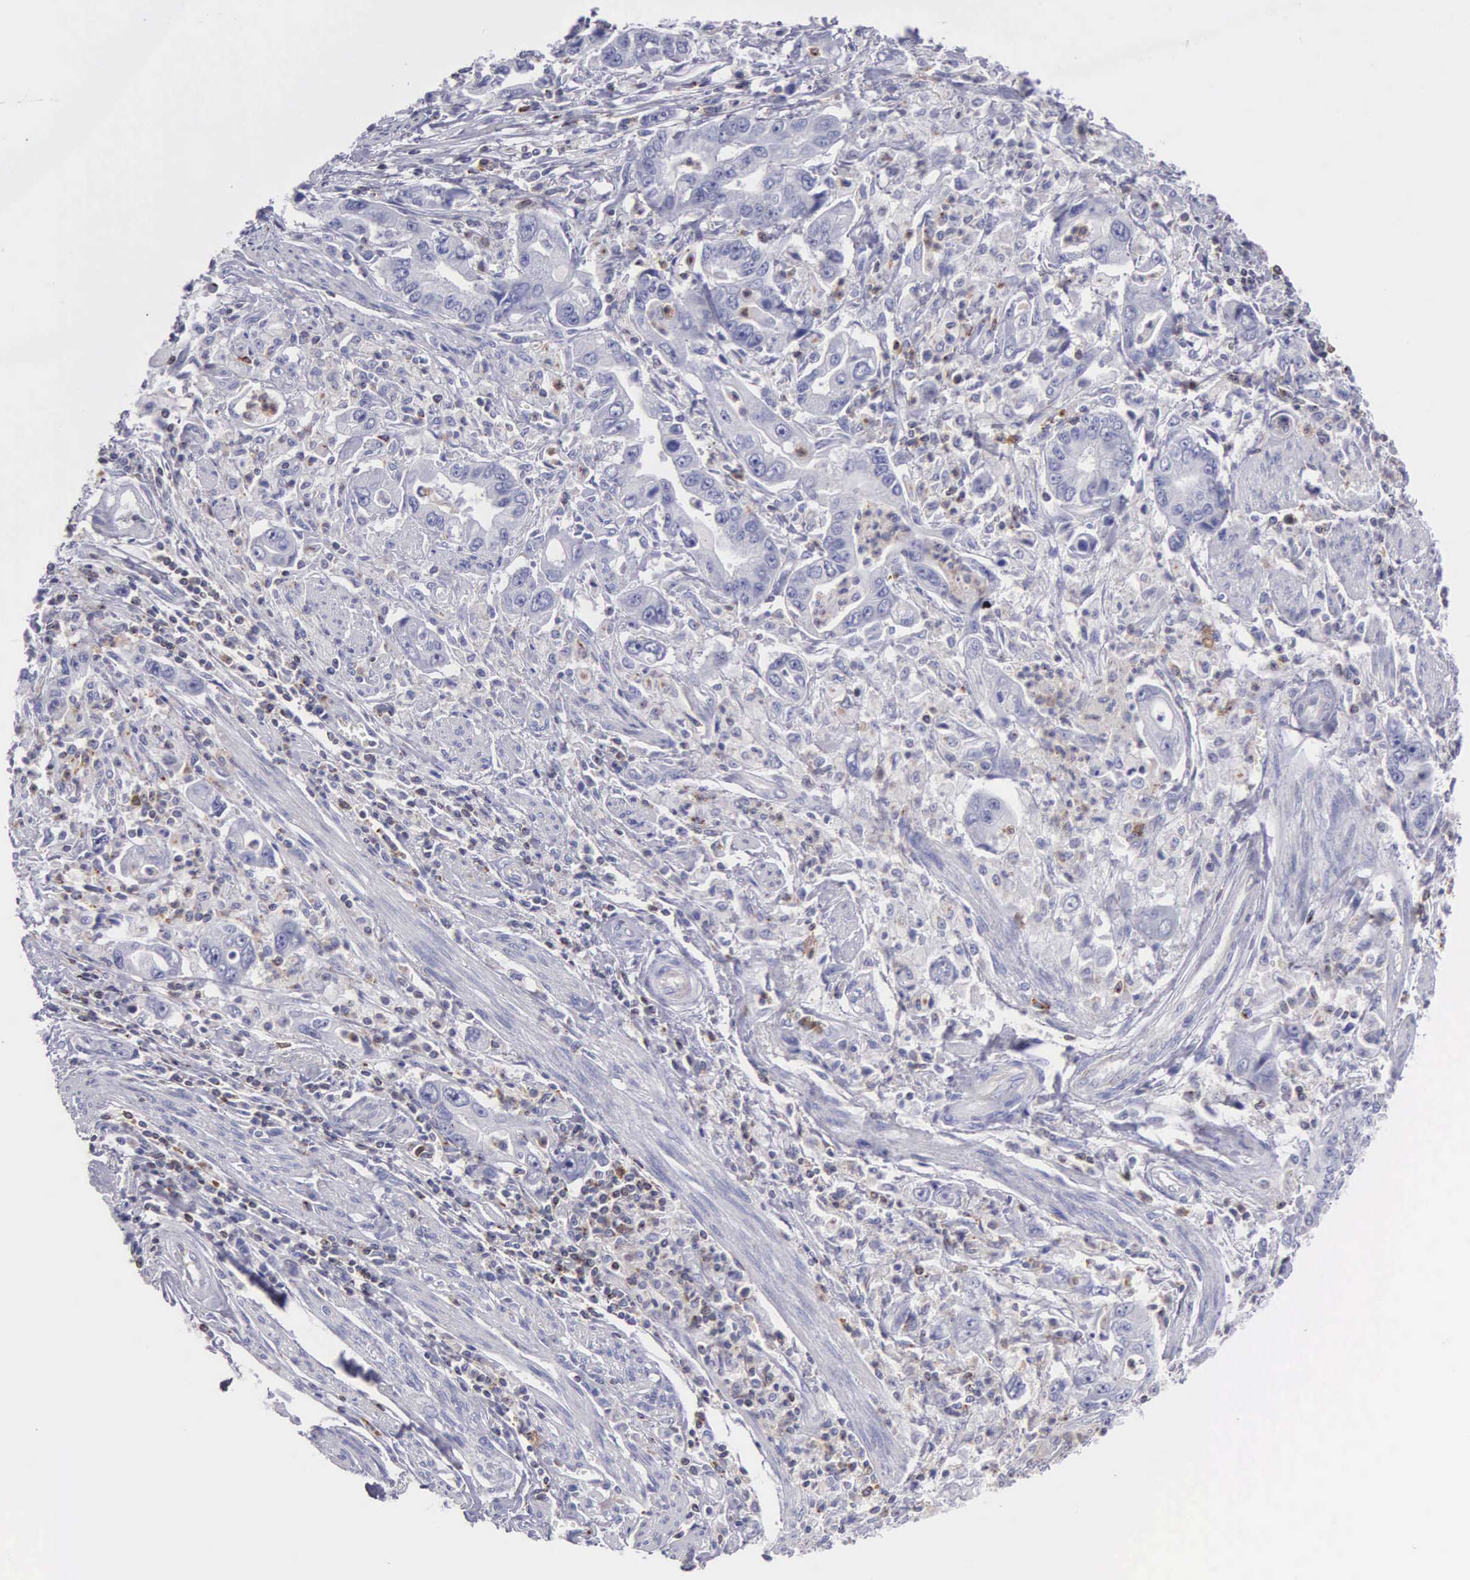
{"staining": {"intensity": "negative", "quantity": "none", "location": "none"}, "tissue": "stomach cancer", "cell_type": "Tumor cells", "image_type": "cancer", "snomed": [{"axis": "morphology", "description": "Adenocarcinoma, NOS"}, {"axis": "topography", "description": "Pancreas"}, {"axis": "topography", "description": "Stomach, upper"}], "caption": "A high-resolution histopathology image shows IHC staining of stomach adenocarcinoma, which shows no significant expression in tumor cells.", "gene": "SRGN", "patient": {"sex": "male", "age": 77}}